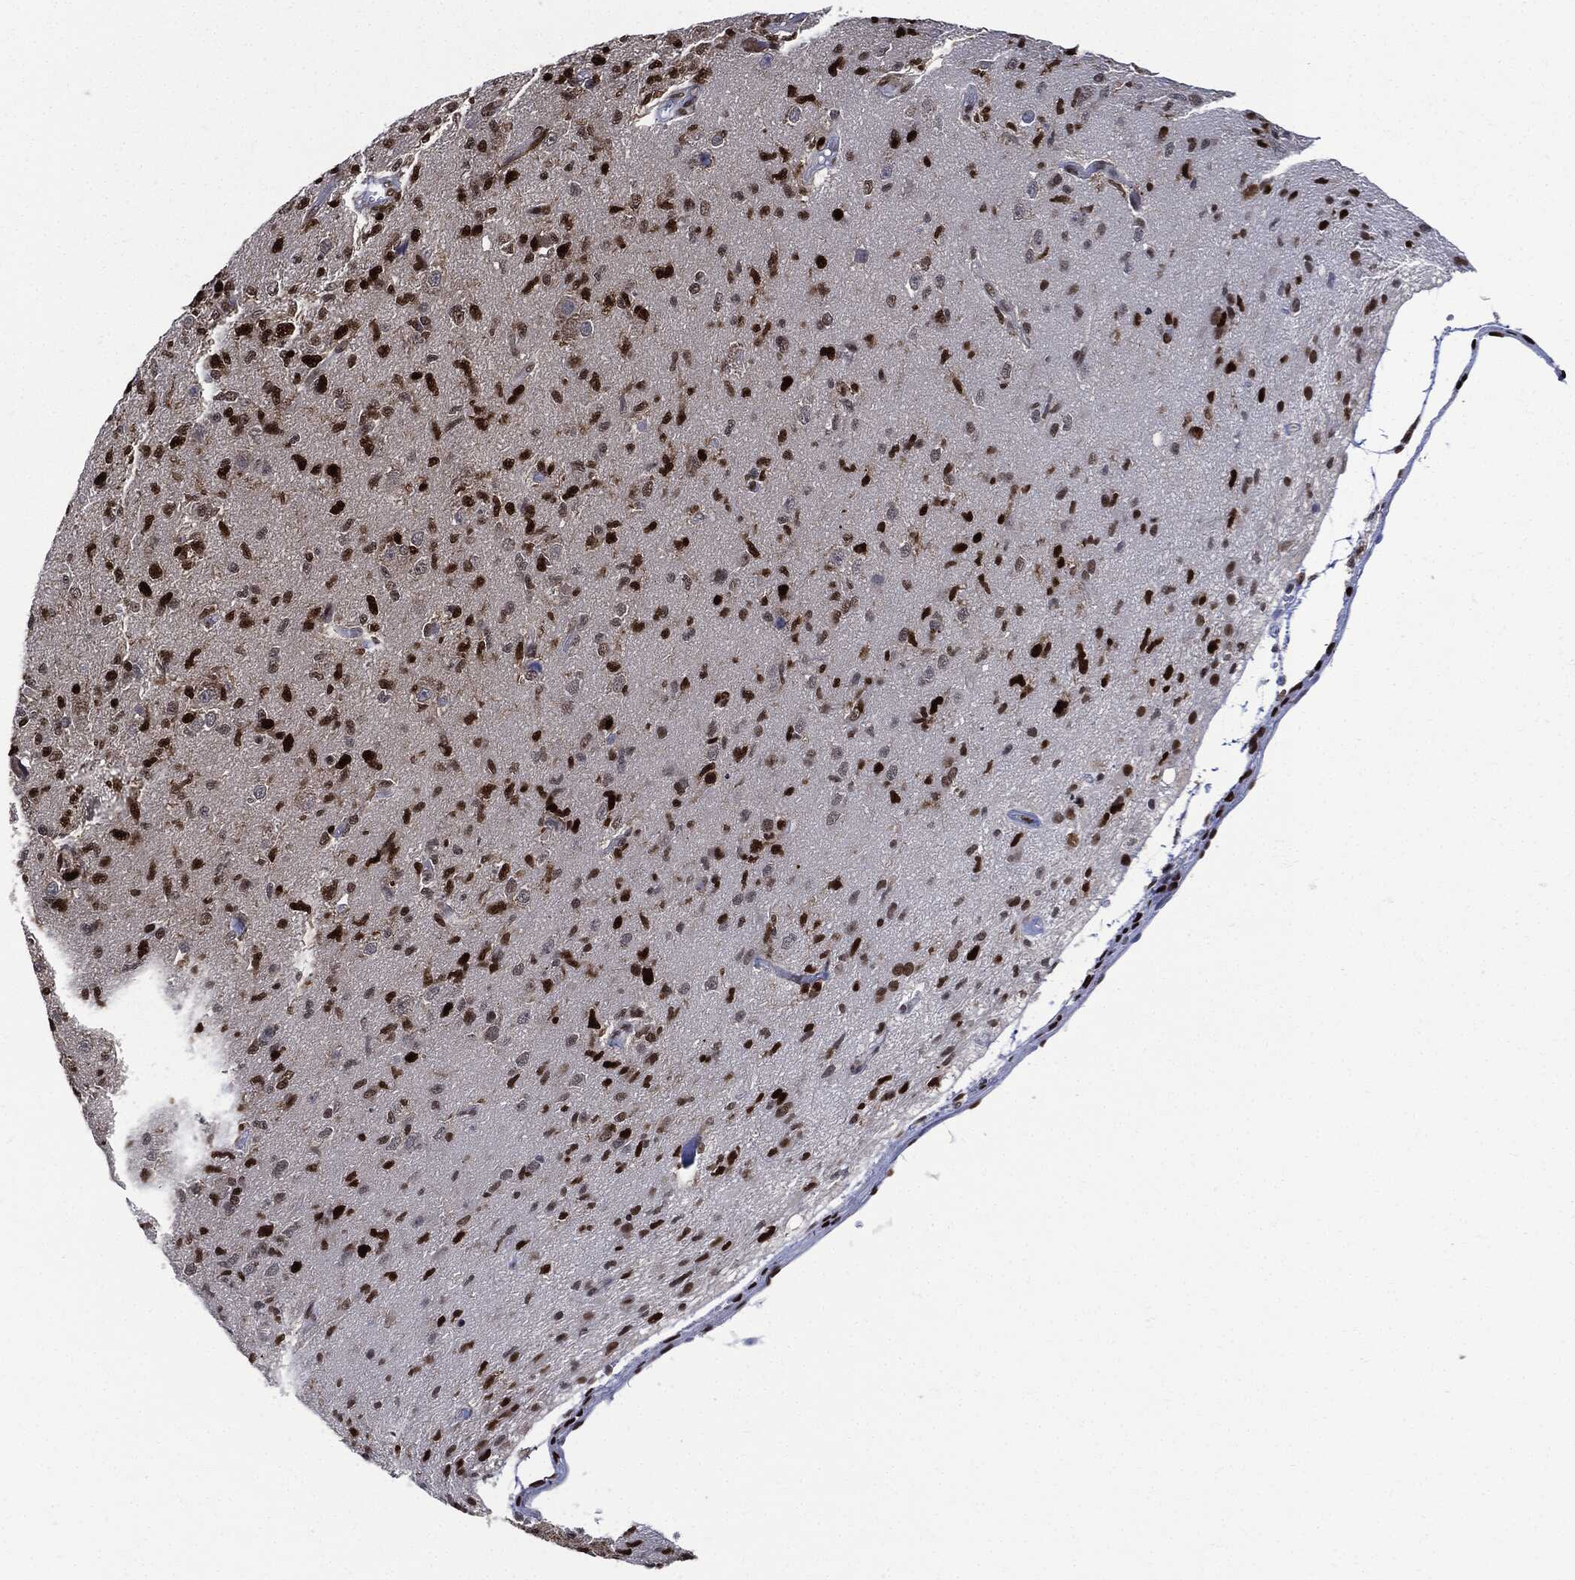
{"staining": {"intensity": "strong", "quantity": "25%-75%", "location": "nuclear"}, "tissue": "glioma", "cell_type": "Tumor cells", "image_type": "cancer", "snomed": [{"axis": "morphology", "description": "Glioma, malignant, High grade"}, {"axis": "topography", "description": "Brain"}], "caption": "This micrograph shows malignant glioma (high-grade) stained with IHC to label a protein in brown. The nuclear of tumor cells show strong positivity for the protein. Nuclei are counter-stained blue.", "gene": "PCNA", "patient": {"sex": "male", "age": 56}}